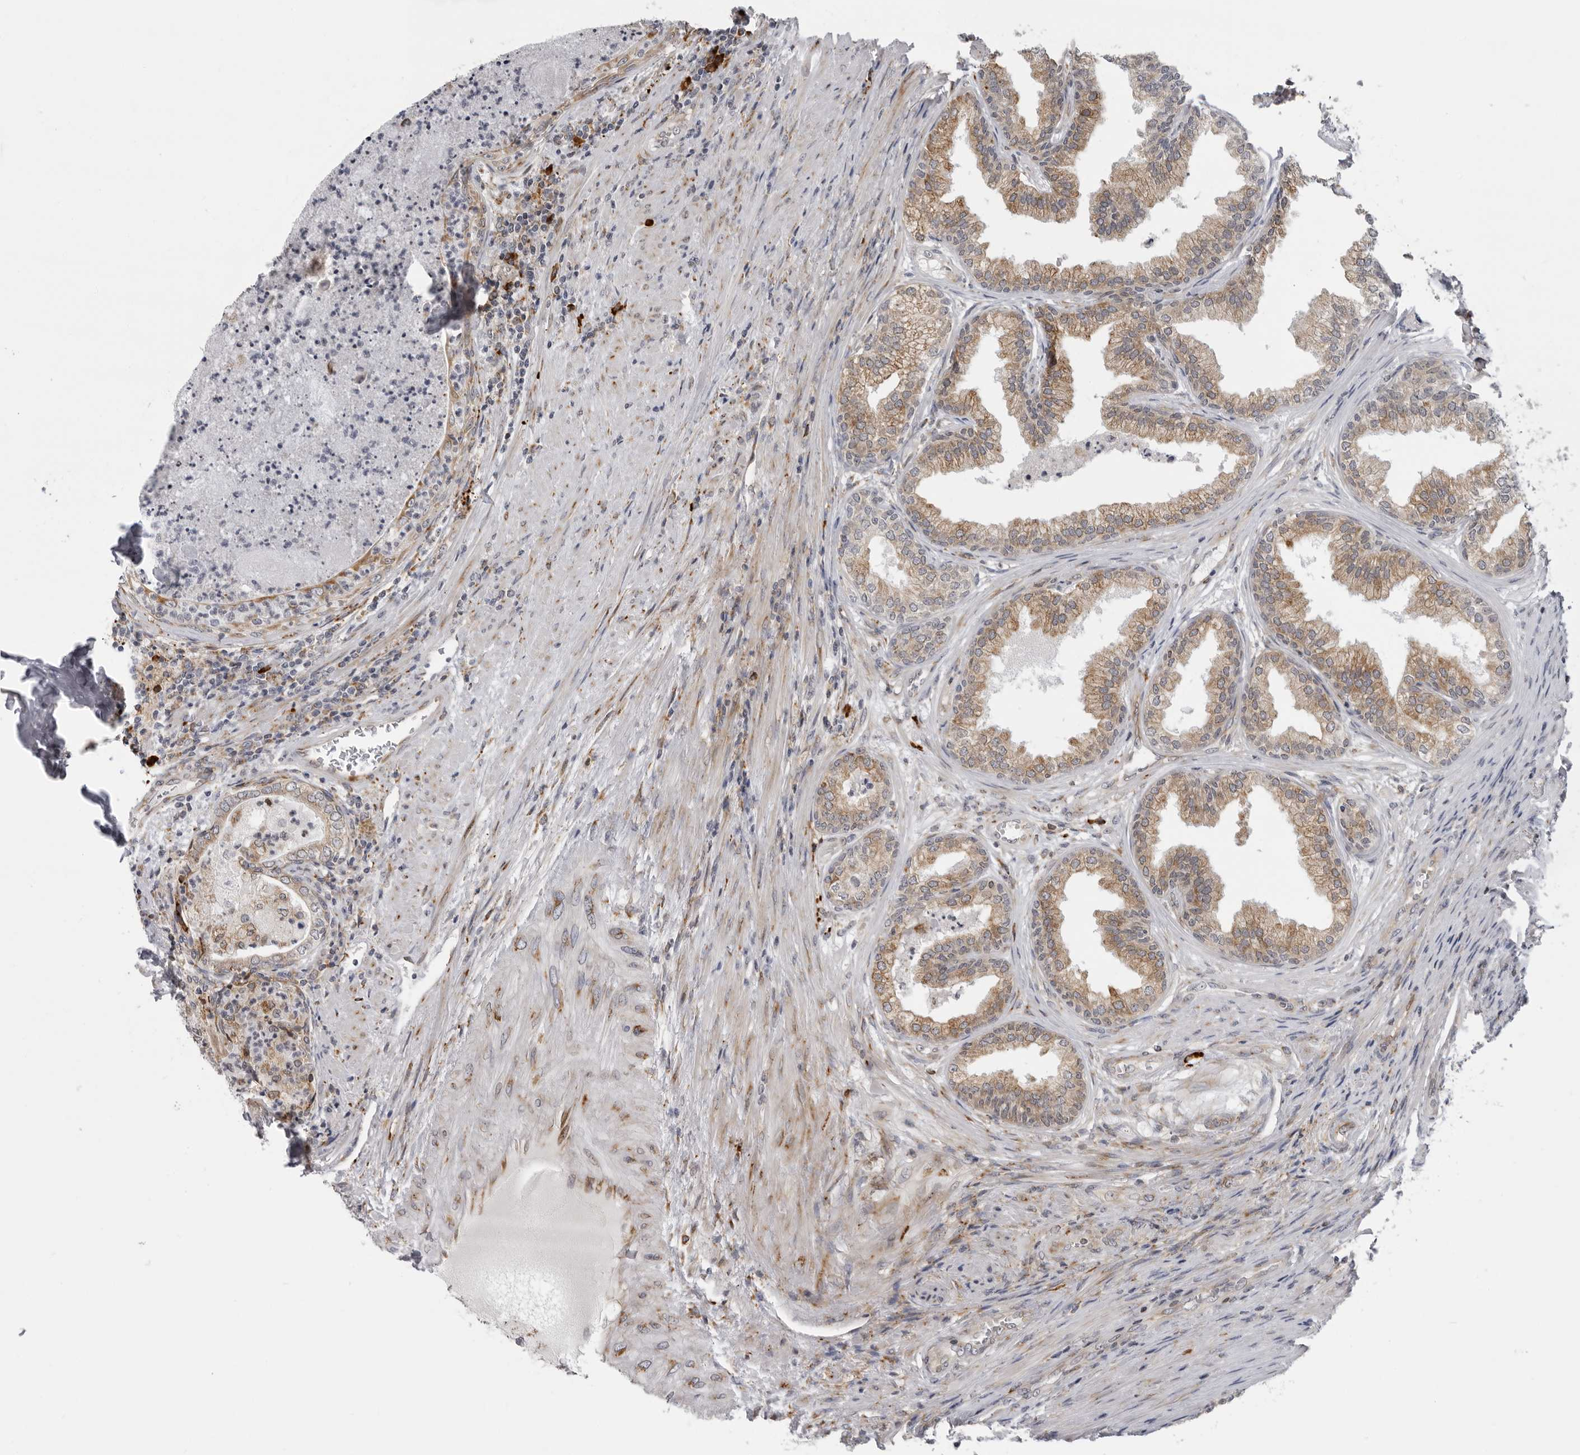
{"staining": {"intensity": "moderate", "quantity": ">75%", "location": "cytoplasmic/membranous"}, "tissue": "prostate", "cell_type": "Glandular cells", "image_type": "normal", "snomed": [{"axis": "morphology", "description": "Normal tissue, NOS"}, {"axis": "topography", "description": "Prostate"}], "caption": "Immunohistochemical staining of unremarkable prostate shows moderate cytoplasmic/membranous protein expression in about >75% of glandular cells. The protein is stained brown, and the nuclei are stained in blue (DAB IHC with brightfield microscopy, high magnification).", "gene": "ALPK2", "patient": {"sex": "male", "age": 76}}